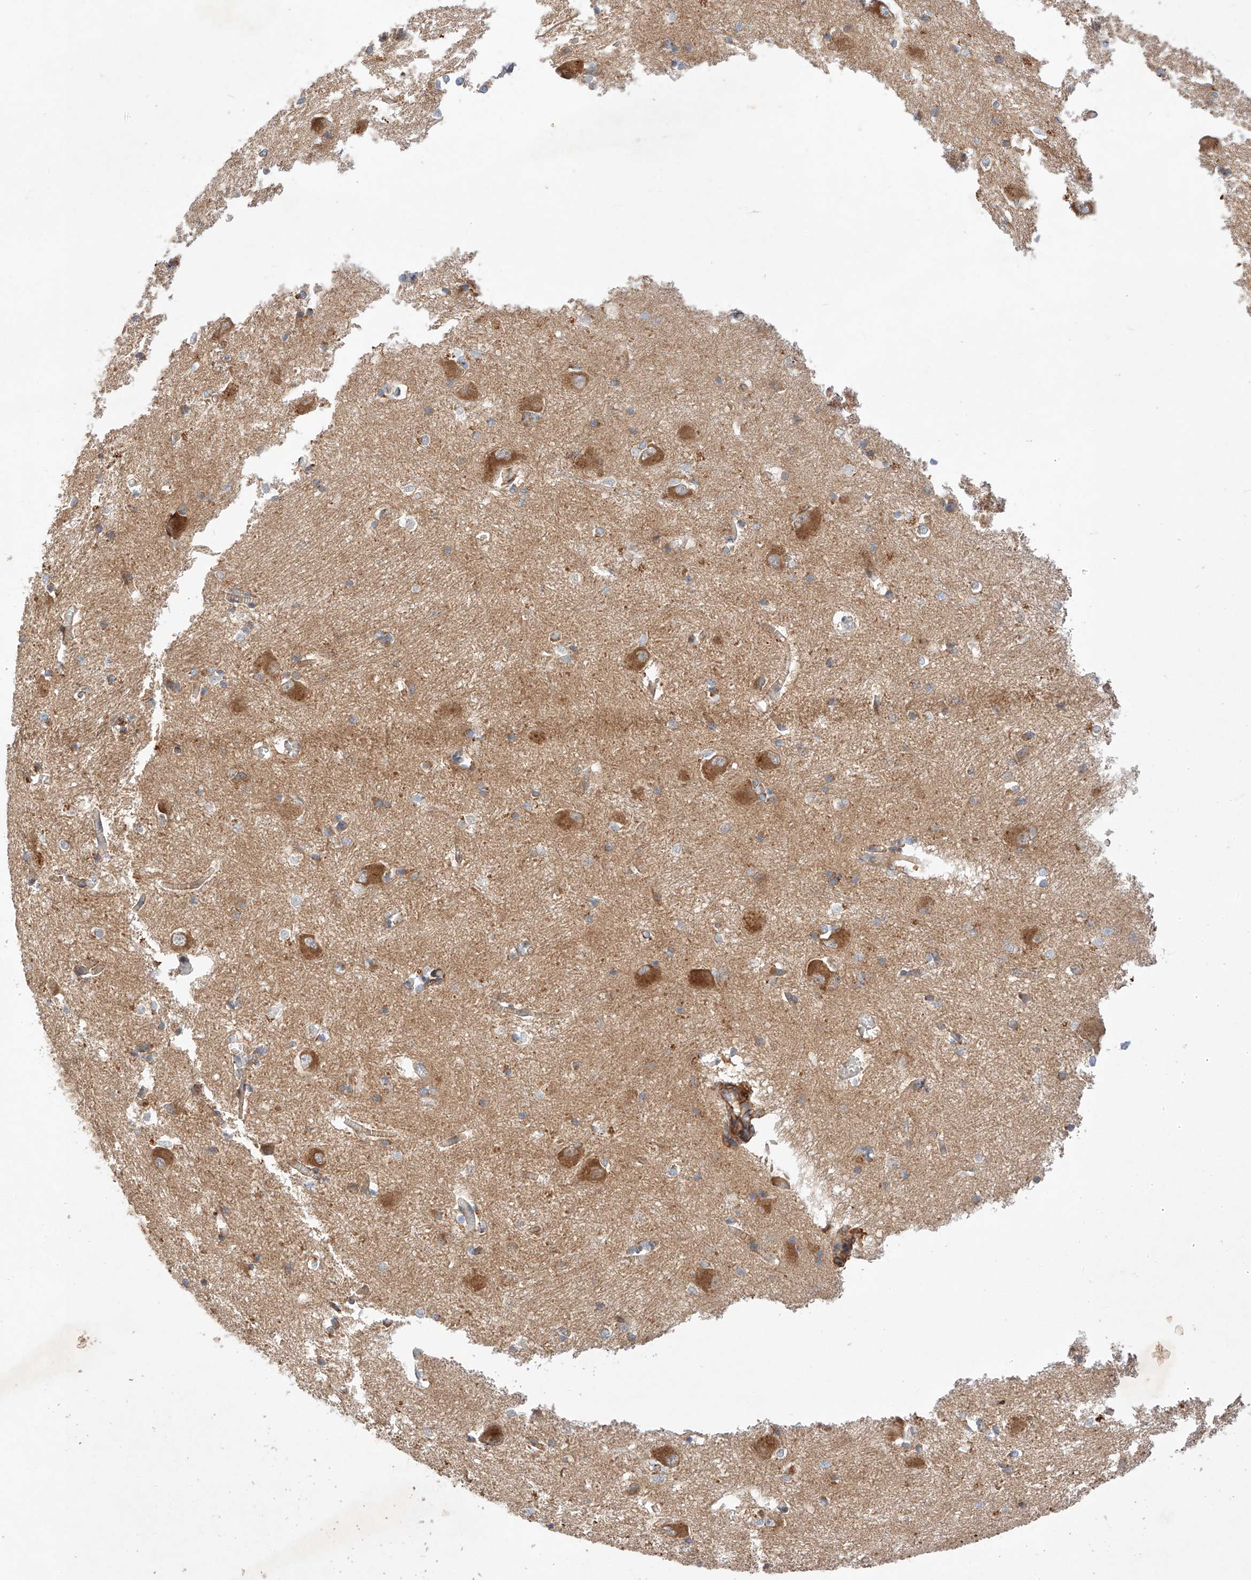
{"staining": {"intensity": "moderate", "quantity": "25%-75%", "location": "cytoplasmic/membranous"}, "tissue": "caudate", "cell_type": "Glial cells", "image_type": "normal", "snomed": [{"axis": "morphology", "description": "Normal tissue, NOS"}, {"axis": "topography", "description": "Lateral ventricle wall"}], "caption": "Brown immunohistochemical staining in benign human caudate exhibits moderate cytoplasmic/membranous positivity in approximately 25%-75% of glial cells.", "gene": "RAB23", "patient": {"sex": "male", "age": 37}}